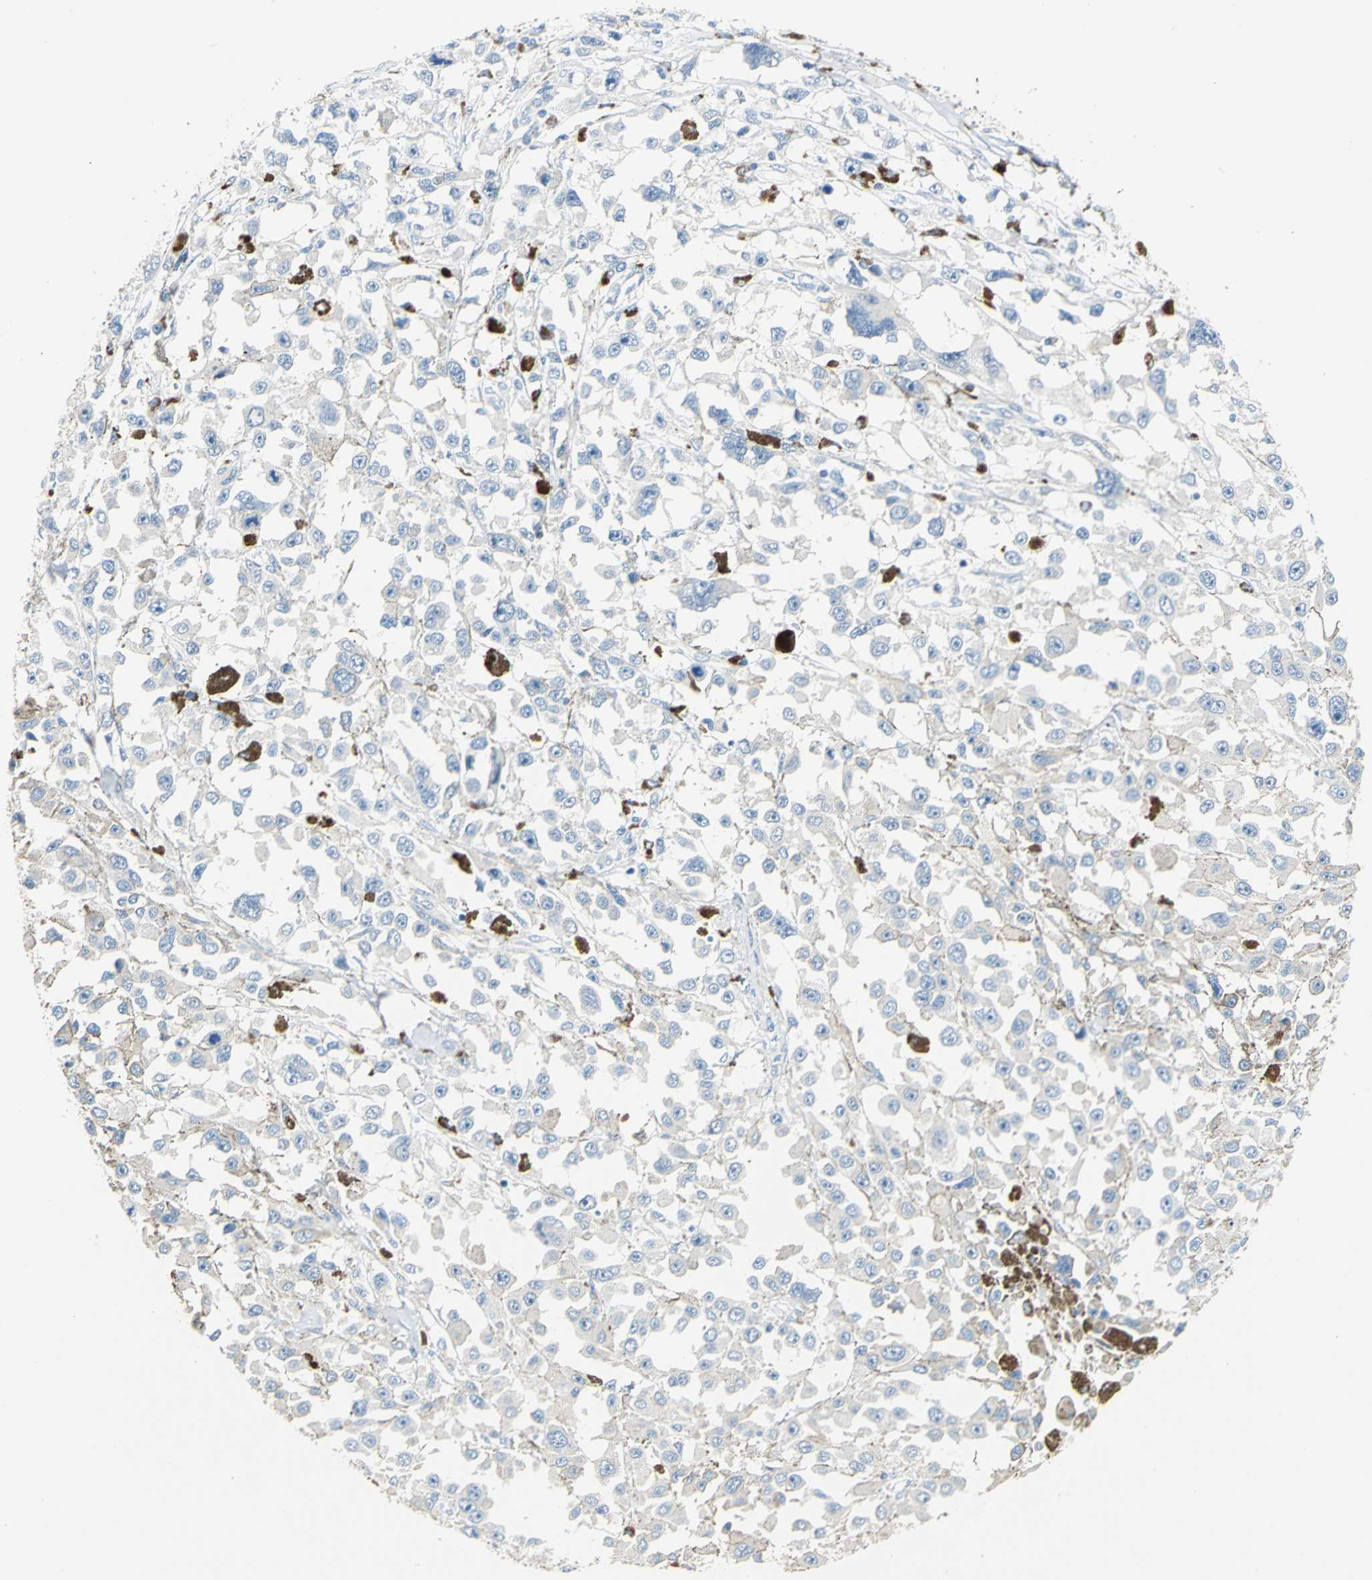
{"staining": {"intensity": "weak", "quantity": "25%-75%", "location": "cytoplasmic/membranous"}, "tissue": "melanoma", "cell_type": "Tumor cells", "image_type": "cancer", "snomed": [{"axis": "morphology", "description": "Malignant melanoma, Metastatic site"}, {"axis": "topography", "description": "Lymph node"}], "caption": "DAB immunohistochemical staining of human malignant melanoma (metastatic site) reveals weak cytoplasmic/membranous protein expression in about 25%-75% of tumor cells. (Brightfield microscopy of DAB IHC at high magnification).", "gene": "RASD2", "patient": {"sex": "male", "age": 59}}